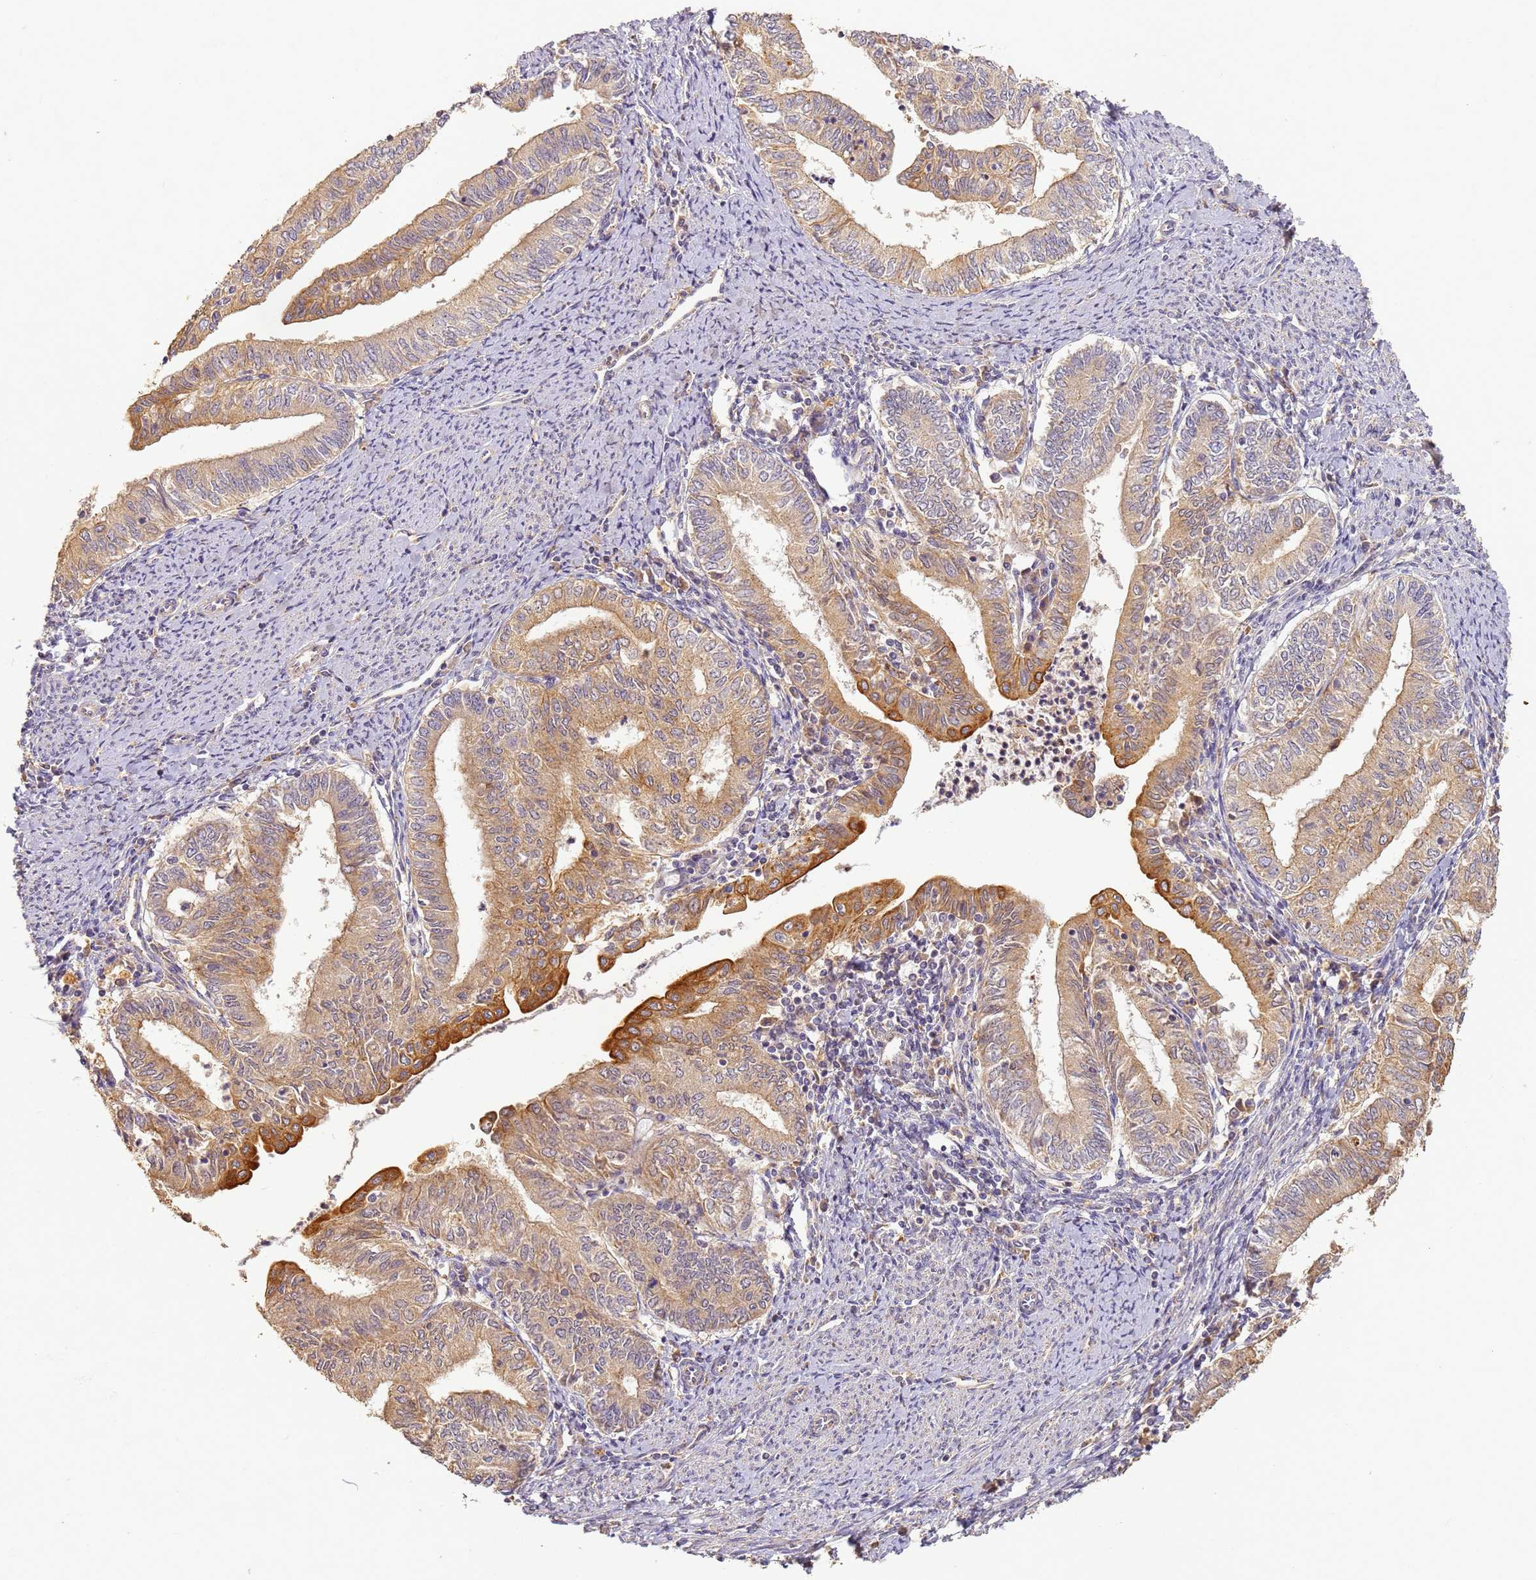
{"staining": {"intensity": "moderate", "quantity": ">75%", "location": "cytoplasmic/membranous"}, "tissue": "endometrial cancer", "cell_type": "Tumor cells", "image_type": "cancer", "snomed": [{"axis": "morphology", "description": "Adenocarcinoma, NOS"}, {"axis": "topography", "description": "Endometrium"}], "caption": "The immunohistochemical stain labels moderate cytoplasmic/membranous positivity in tumor cells of endometrial cancer (adenocarcinoma) tissue. (brown staining indicates protein expression, while blue staining denotes nuclei).", "gene": "TIGAR", "patient": {"sex": "female", "age": 66}}